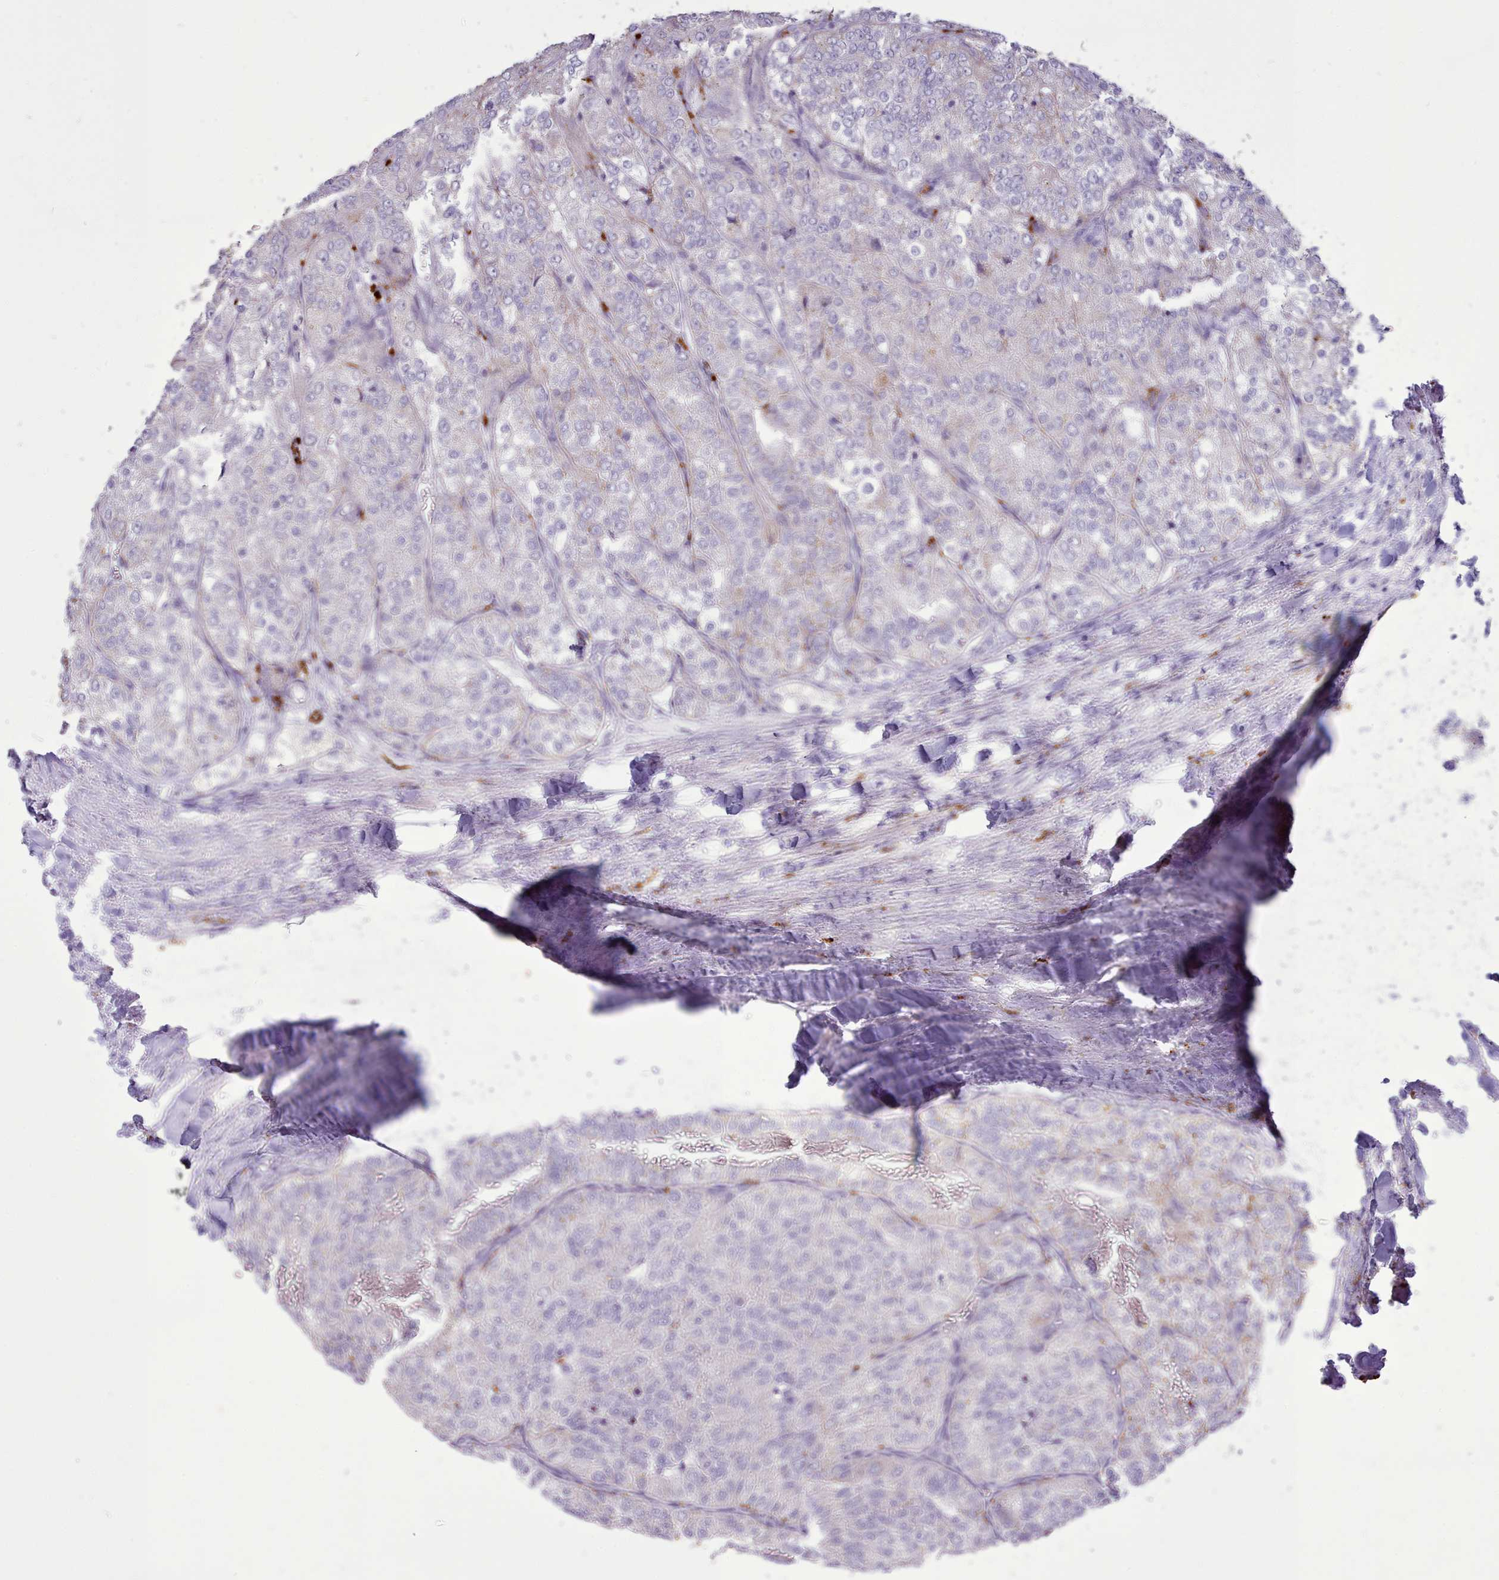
{"staining": {"intensity": "moderate", "quantity": "<25%", "location": "cytoplasmic/membranous"}, "tissue": "renal cancer", "cell_type": "Tumor cells", "image_type": "cancer", "snomed": [{"axis": "morphology", "description": "Adenocarcinoma, NOS"}, {"axis": "topography", "description": "Kidney"}], "caption": "Adenocarcinoma (renal) tissue shows moderate cytoplasmic/membranous staining in approximately <25% of tumor cells, visualized by immunohistochemistry.", "gene": "SRD5A1", "patient": {"sex": "female", "age": 63}}